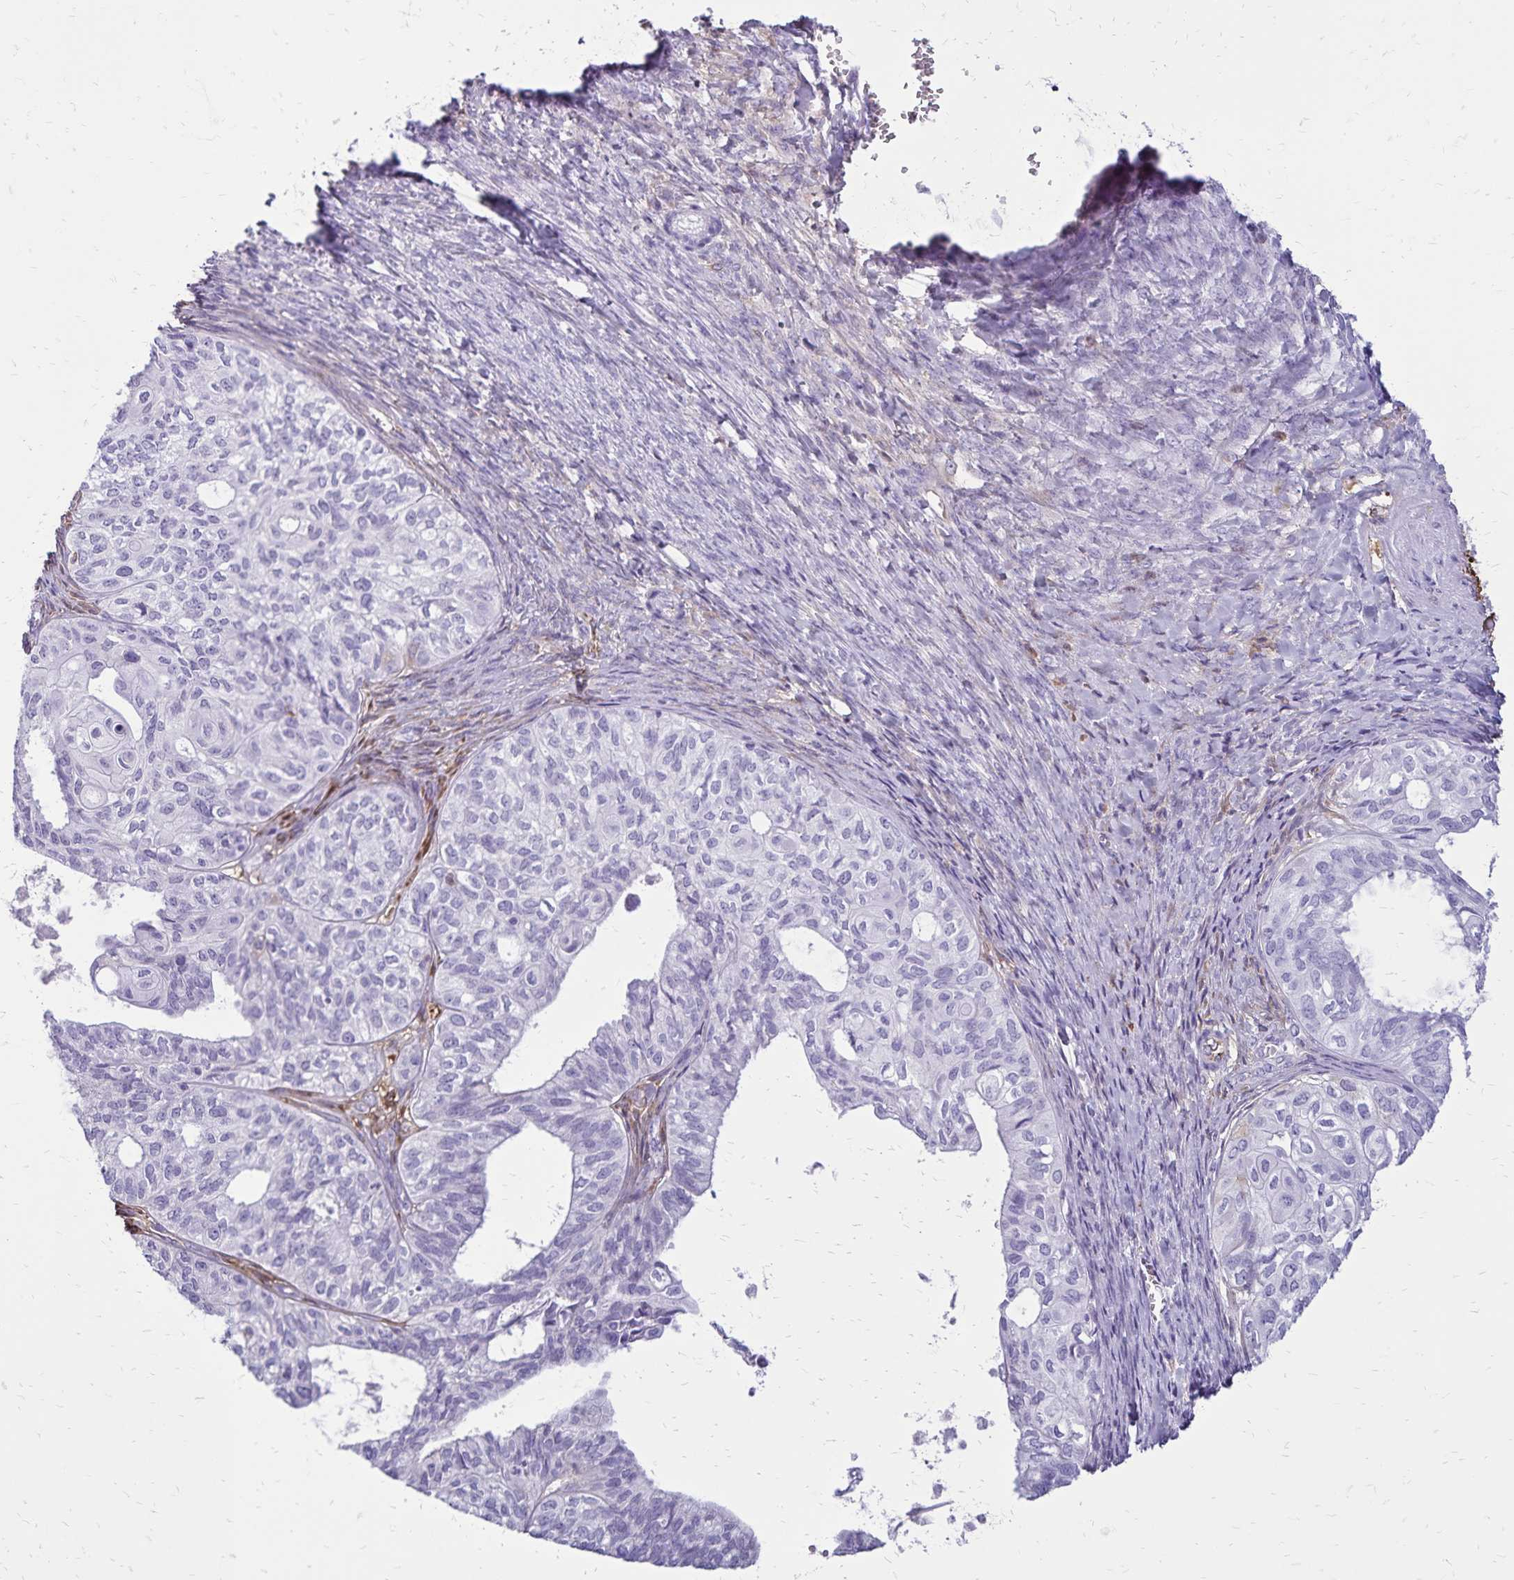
{"staining": {"intensity": "negative", "quantity": "none", "location": "none"}, "tissue": "ovarian cancer", "cell_type": "Tumor cells", "image_type": "cancer", "snomed": [{"axis": "morphology", "description": "Carcinoma, endometroid"}, {"axis": "topography", "description": "Ovary"}], "caption": "The histopathology image demonstrates no staining of tumor cells in ovarian cancer.", "gene": "CD27", "patient": {"sex": "female", "age": 64}}